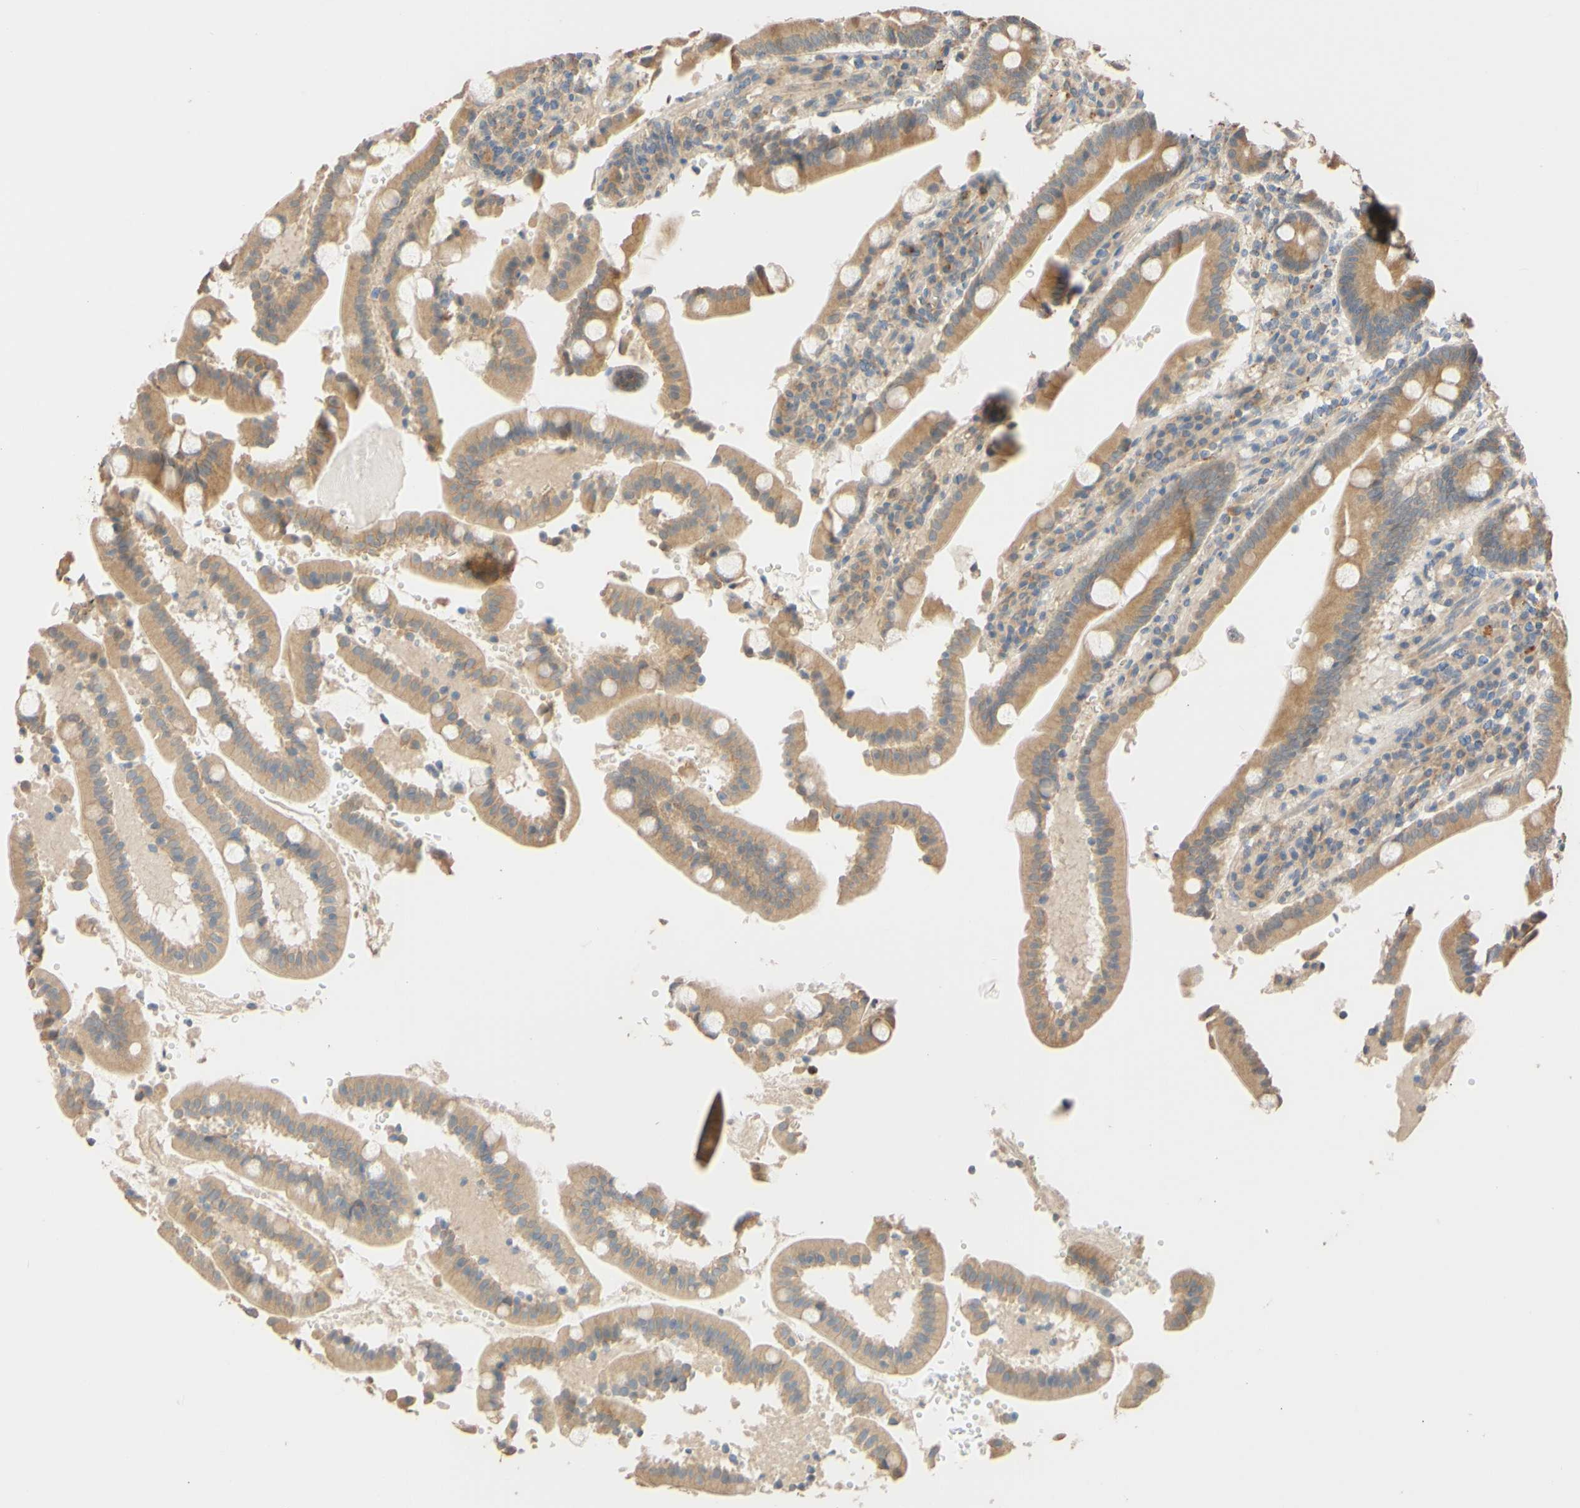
{"staining": {"intensity": "moderate", "quantity": ">75%", "location": "cytoplasmic/membranous"}, "tissue": "duodenum", "cell_type": "Glandular cells", "image_type": "normal", "snomed": [{"axis": "morphology", "description": "Normal tissue, NOS"}, {"axis": "topography", "description": "Small intestine, NOS"}], "caption": "High-power microscopy captured an immunohistochemistry micrograph of normal duodenum, revealing moderate cytoplasmic/membranous expression in about >75% of glandular cells.", "gene": "SMIM19", "patient": {"sex": "female", "age": 71}}